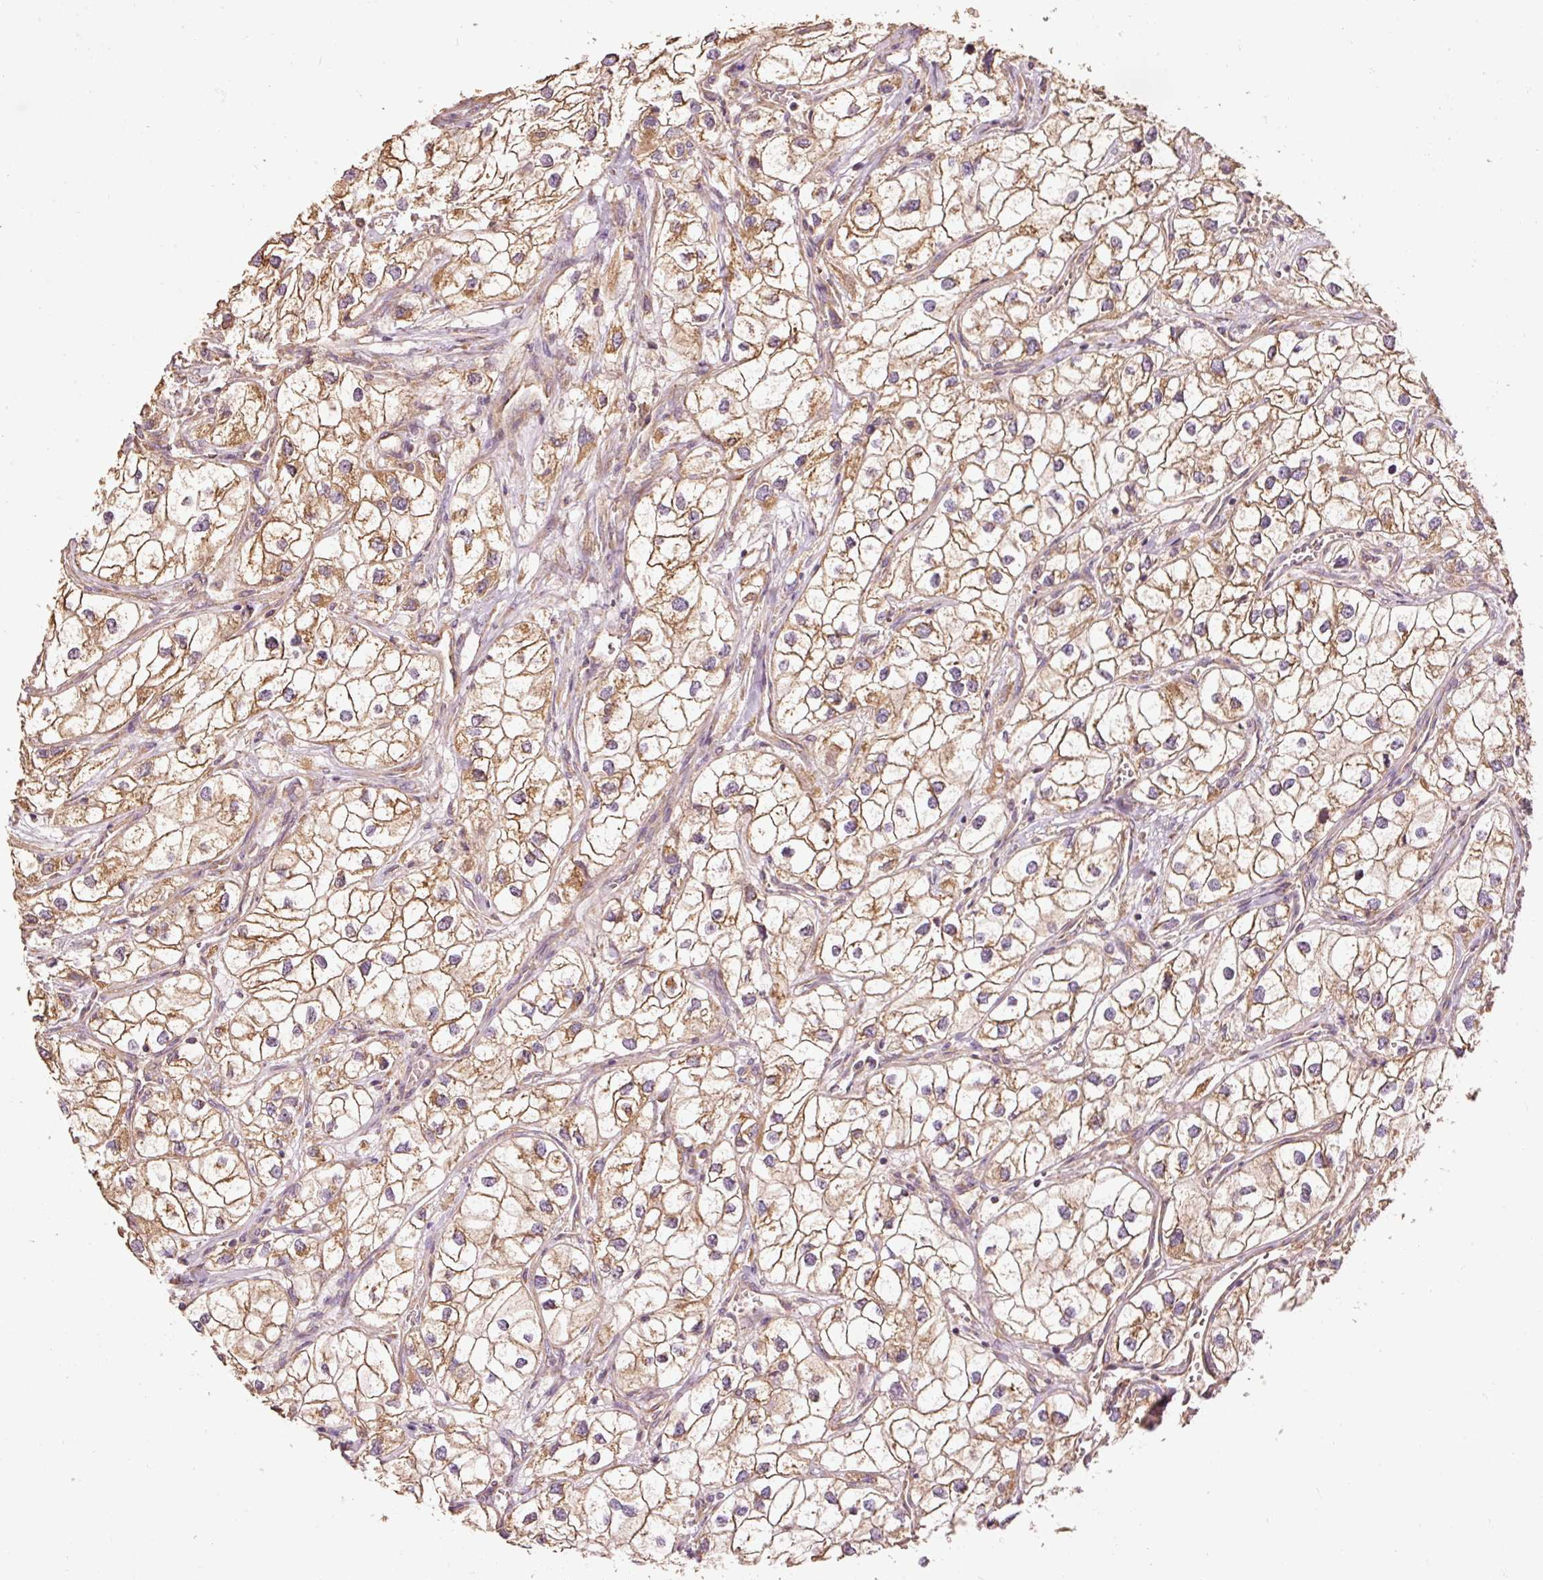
{"staining": {"intensity": "moderate", "quantity": ">75%", "location": "cytoplasmic/membranous"}, "tissue": "renal cancer", "cell_type": "Tumor cells", "image_type": "cancer", "snomed": [{"axis": "morphology", "description": "Adenocarcinoma, NOS"}, {"axis": "topography", "description": "Kidney"}], "caption": "Immunohistochemistry (IHC) (DAB) staining of human renal cancer (adenocarcinoma) displays moderate cytoplasmic/membranous protein expression in approximately >75% of tumor cells.", "gene": "EFHC1", "patient": {"sex": "male", "age": 59}}